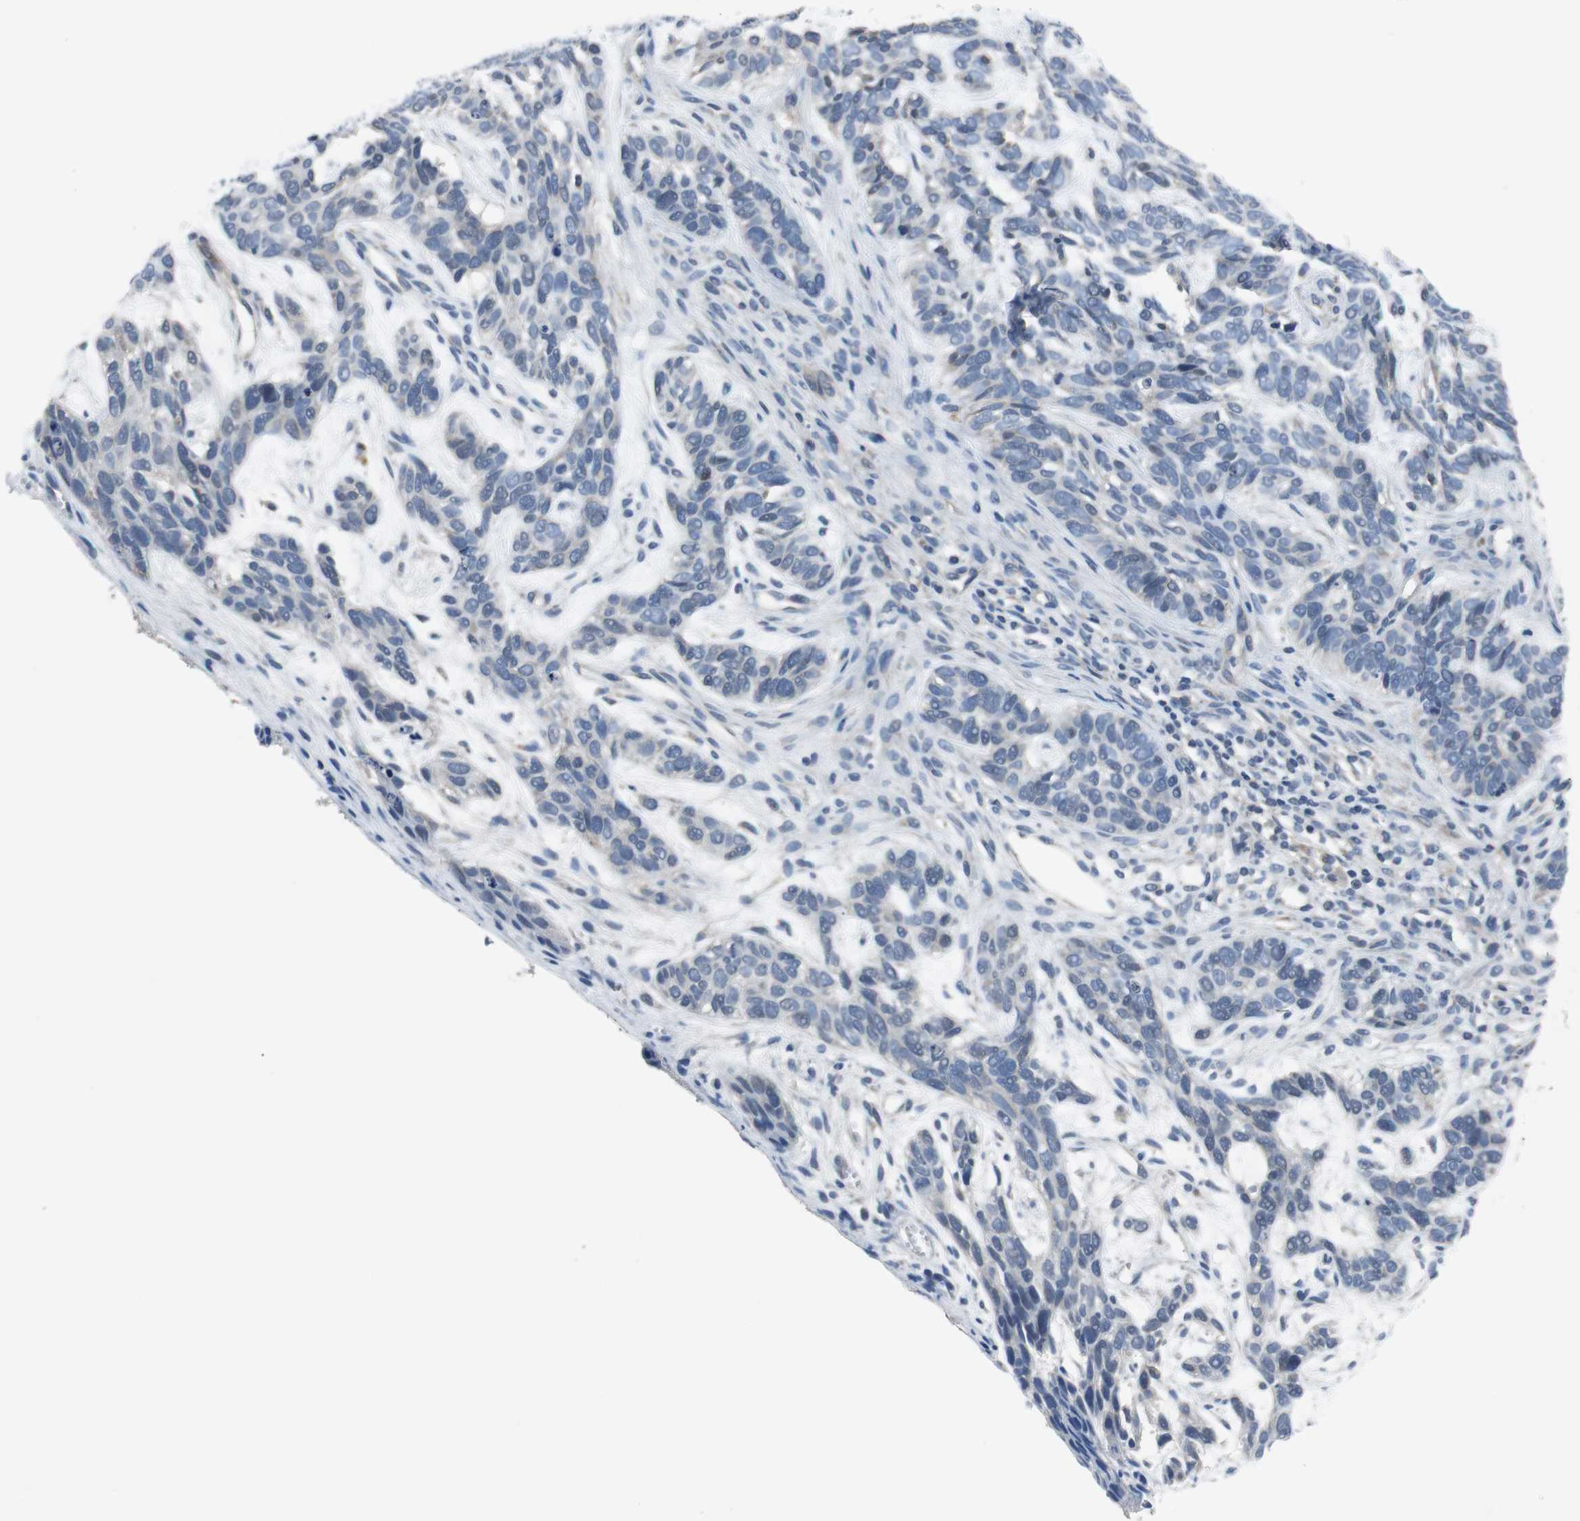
{"staining": {"intensity": "negative", "quantity": "none", "location": "none"}, "tissue": "skin cancer", "cell_type": "Tumor cells", "image_type": "cancer", "snomed": [{"axis": "morphology", "description": "Basal cell carcinoma"}, {"axis": "topography", "description": "Skin"}], "caption": "A high-resolution image shows IHC staining of skin basal cell carcinoma, which displays no significant expression in tumor cells. The staining was performed using DAB (3,3'-diaminobenzidine) to visualize the protein expression in brown, while the nuclei were stained in blue with hematoxylin (Magnification: 20x).", "gene": "MTIF2", "patient": {"sex": "male", "age": 87}}